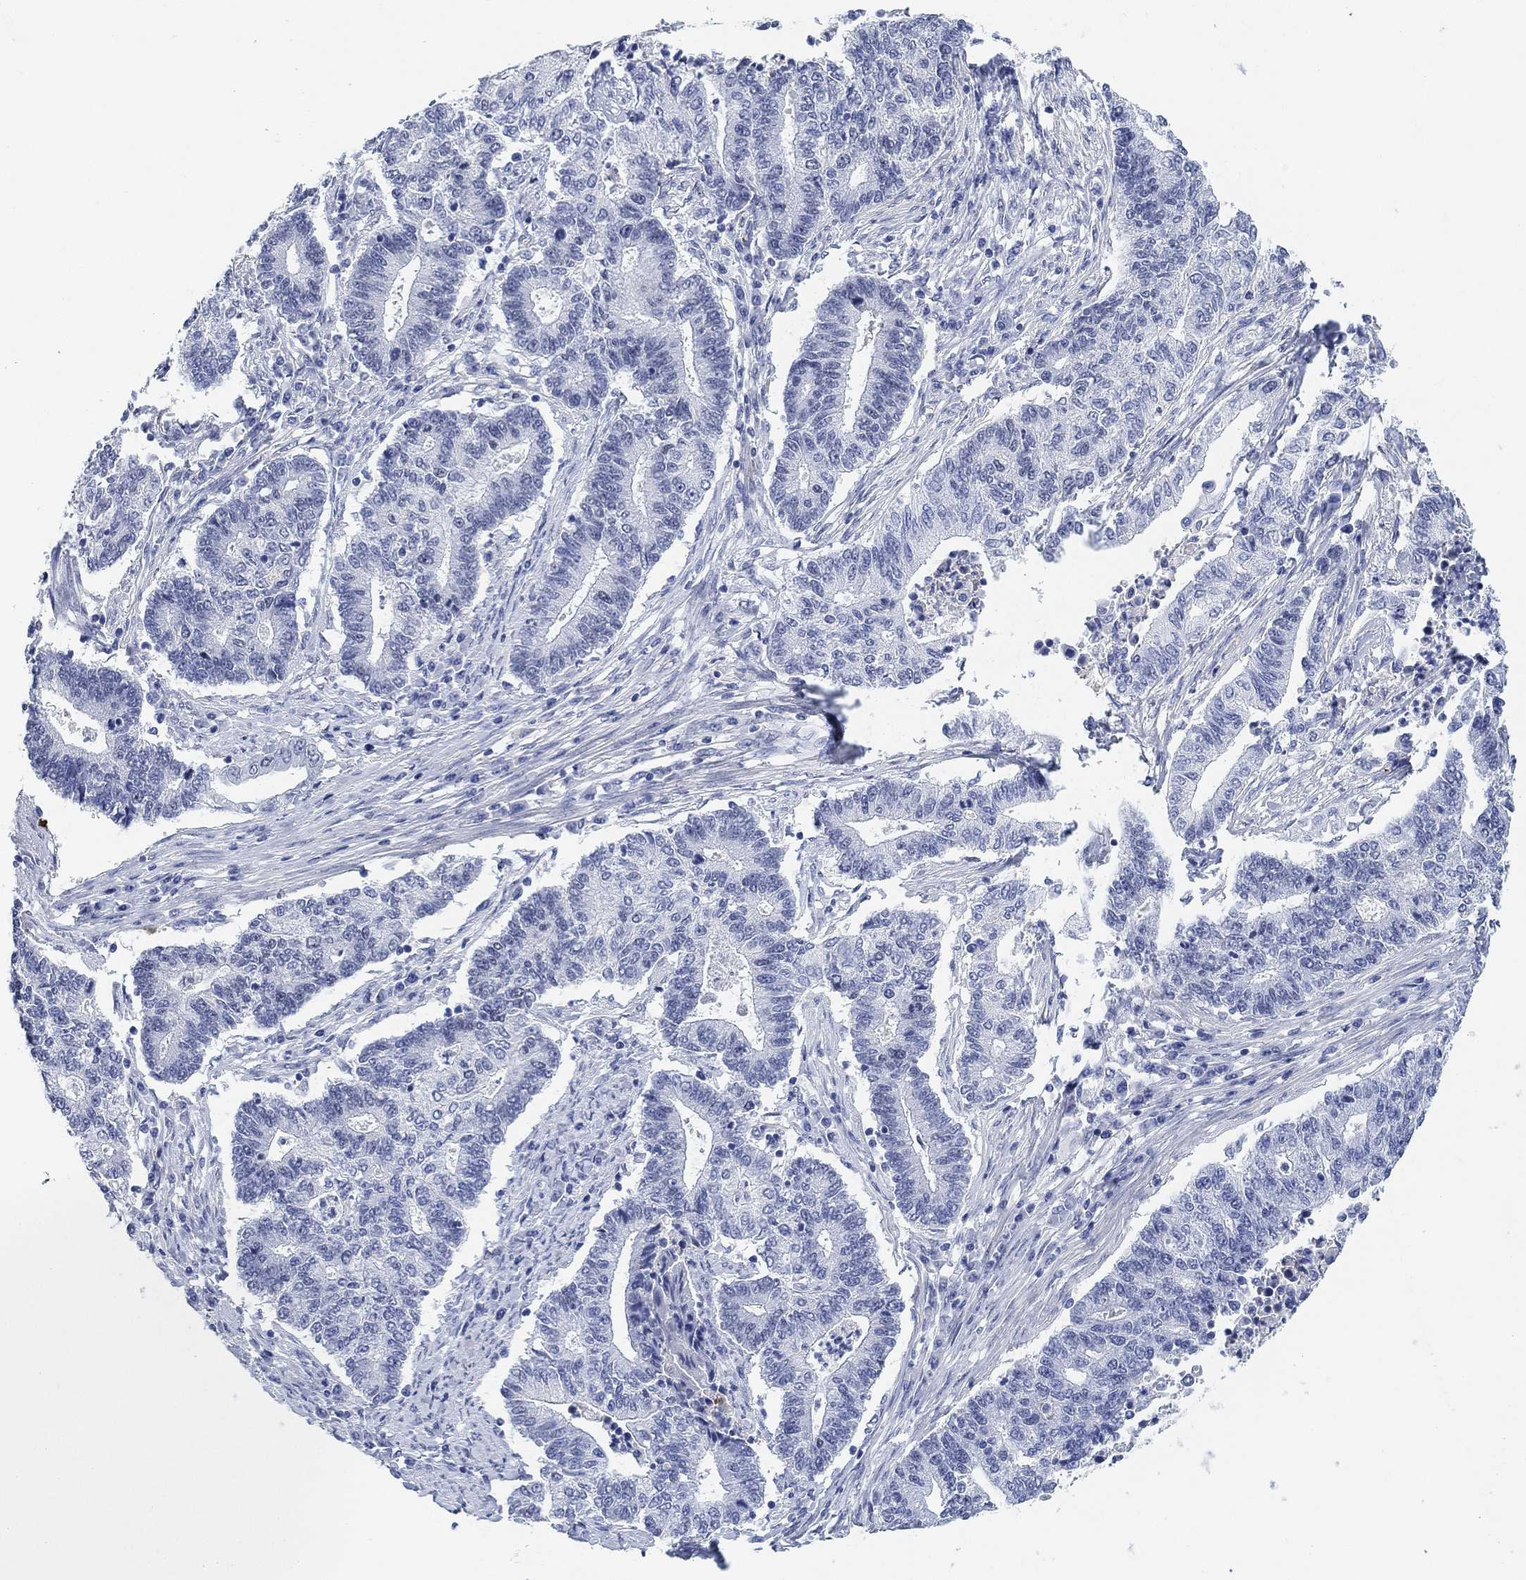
{"staining": {"intensity": "negative", "quantity": "none", "location": "none"}, "tissue": "endometrial cancer", "cell_type": "Tumor cells", "image_type": "cancer", "snomed": [{"axis": "morphology", "description": "Adenocarcinoma, NOS"}, {"axis": "topography", "description": "Uterus"}, {"axis": "topography", "description": "Endometrium"}], "caption": "Immunohistochemistry photomicrograph of endometrial cancer stained for a protein (brown), which demonstrates no staining in tumor cells.", "gene": "PAX6", "patient": {"sex": "female", "age": 54}}